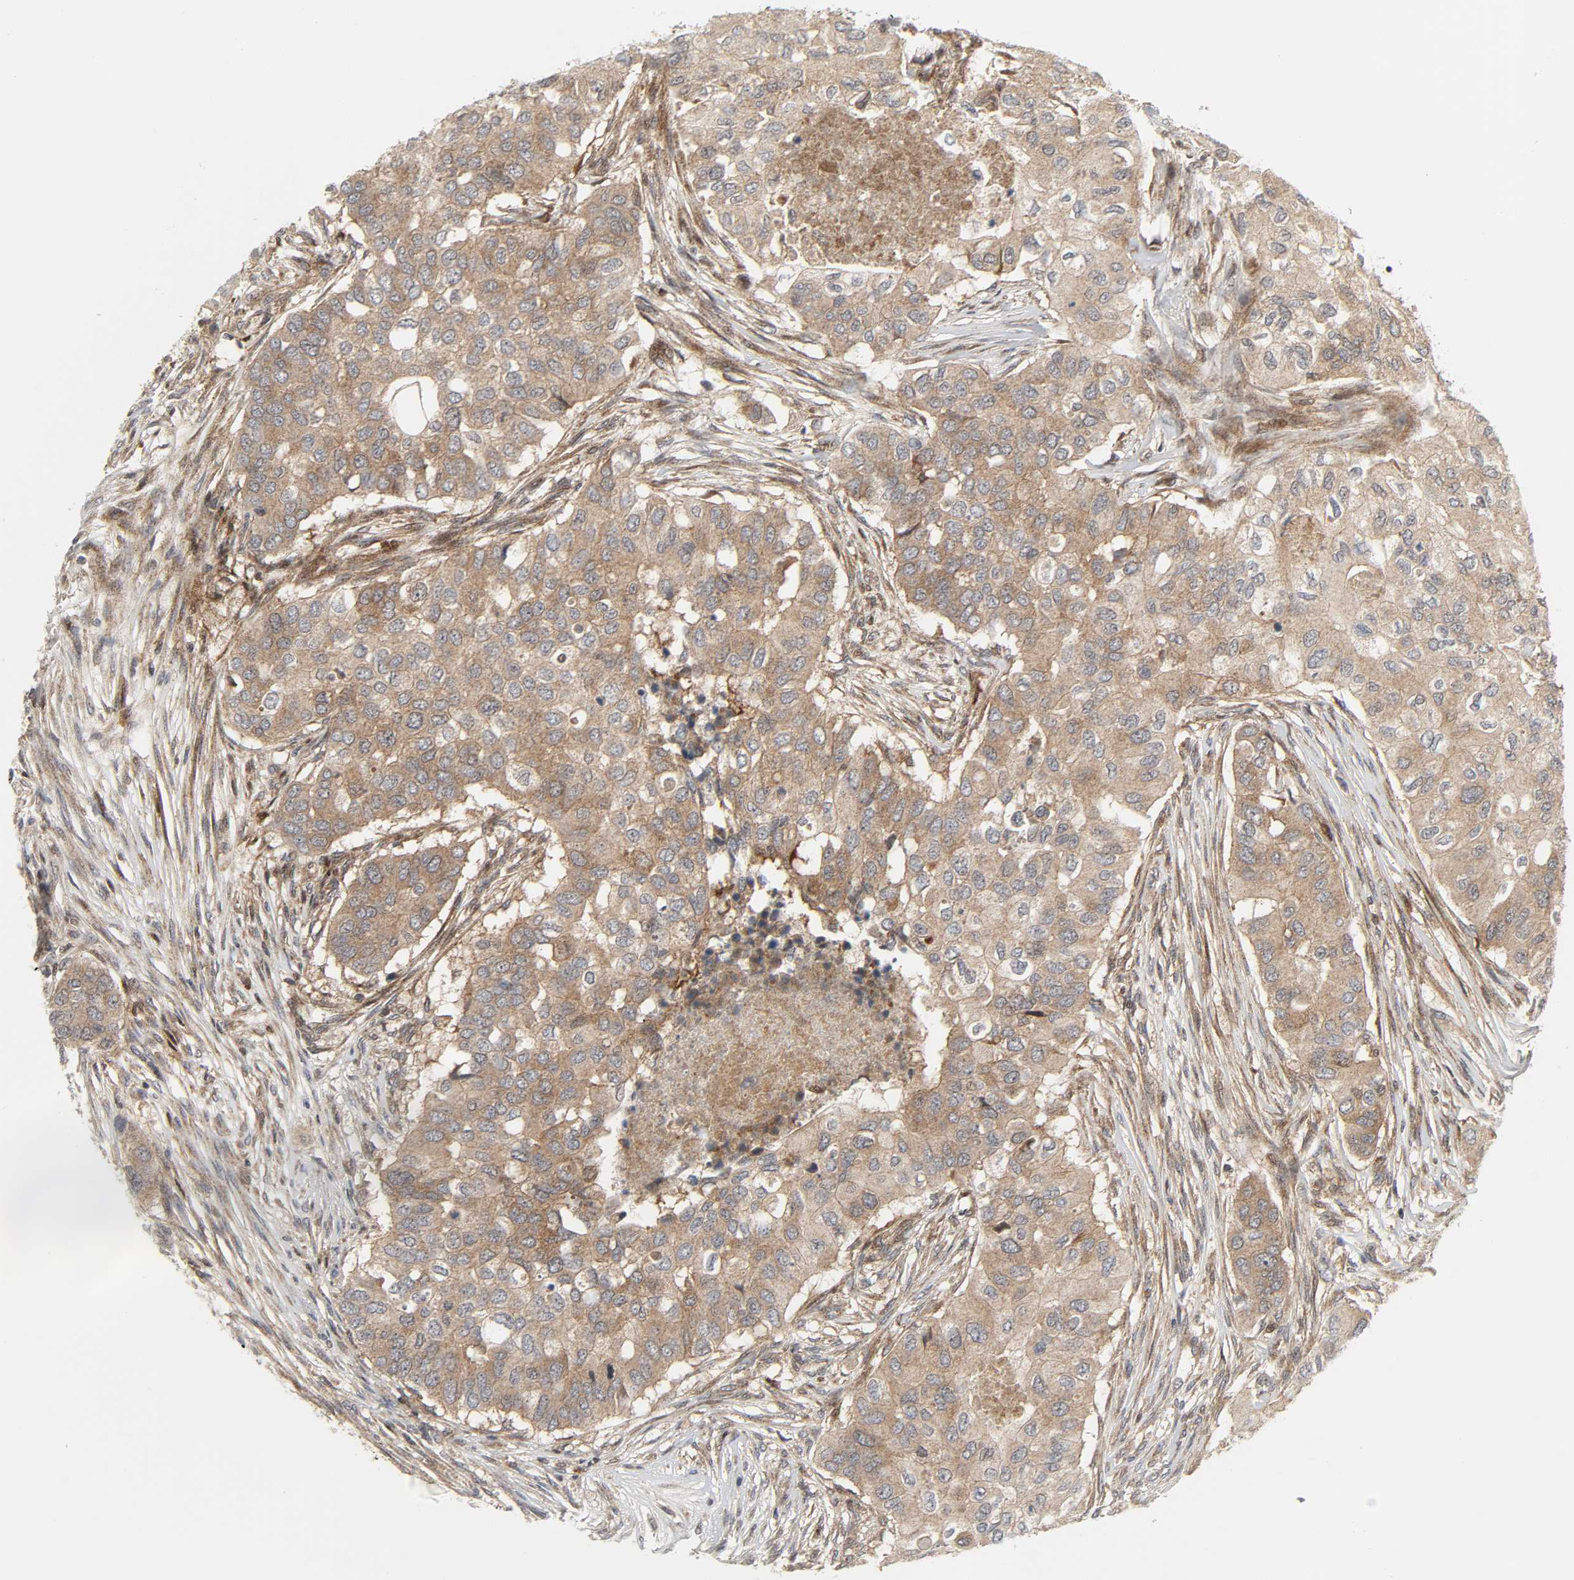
{"staining": {"intensity": "moderate", "quantity": ">75%", "location": "cytoplasmic/membranous"}, "tissue": "breast cancer", "cell_type": "Tumor cells", "image_type": "cancer", "snomed": [{"axis": "morphology", "description": "Normal tissue, NOS"}, {"axis": "morphology", "description": "Duct carcinoma"}, {"axis": "topography", "description": "Breast"}], "caption": "Invasive ductal carcinoma (breast) stained with immunohistochemistry demonstrates moderate cytoplasmic/membranous positivity in approximately >75% of tumor cells.", "gene": "CHUK", "patient": {"sex": "female", "age": 49}}